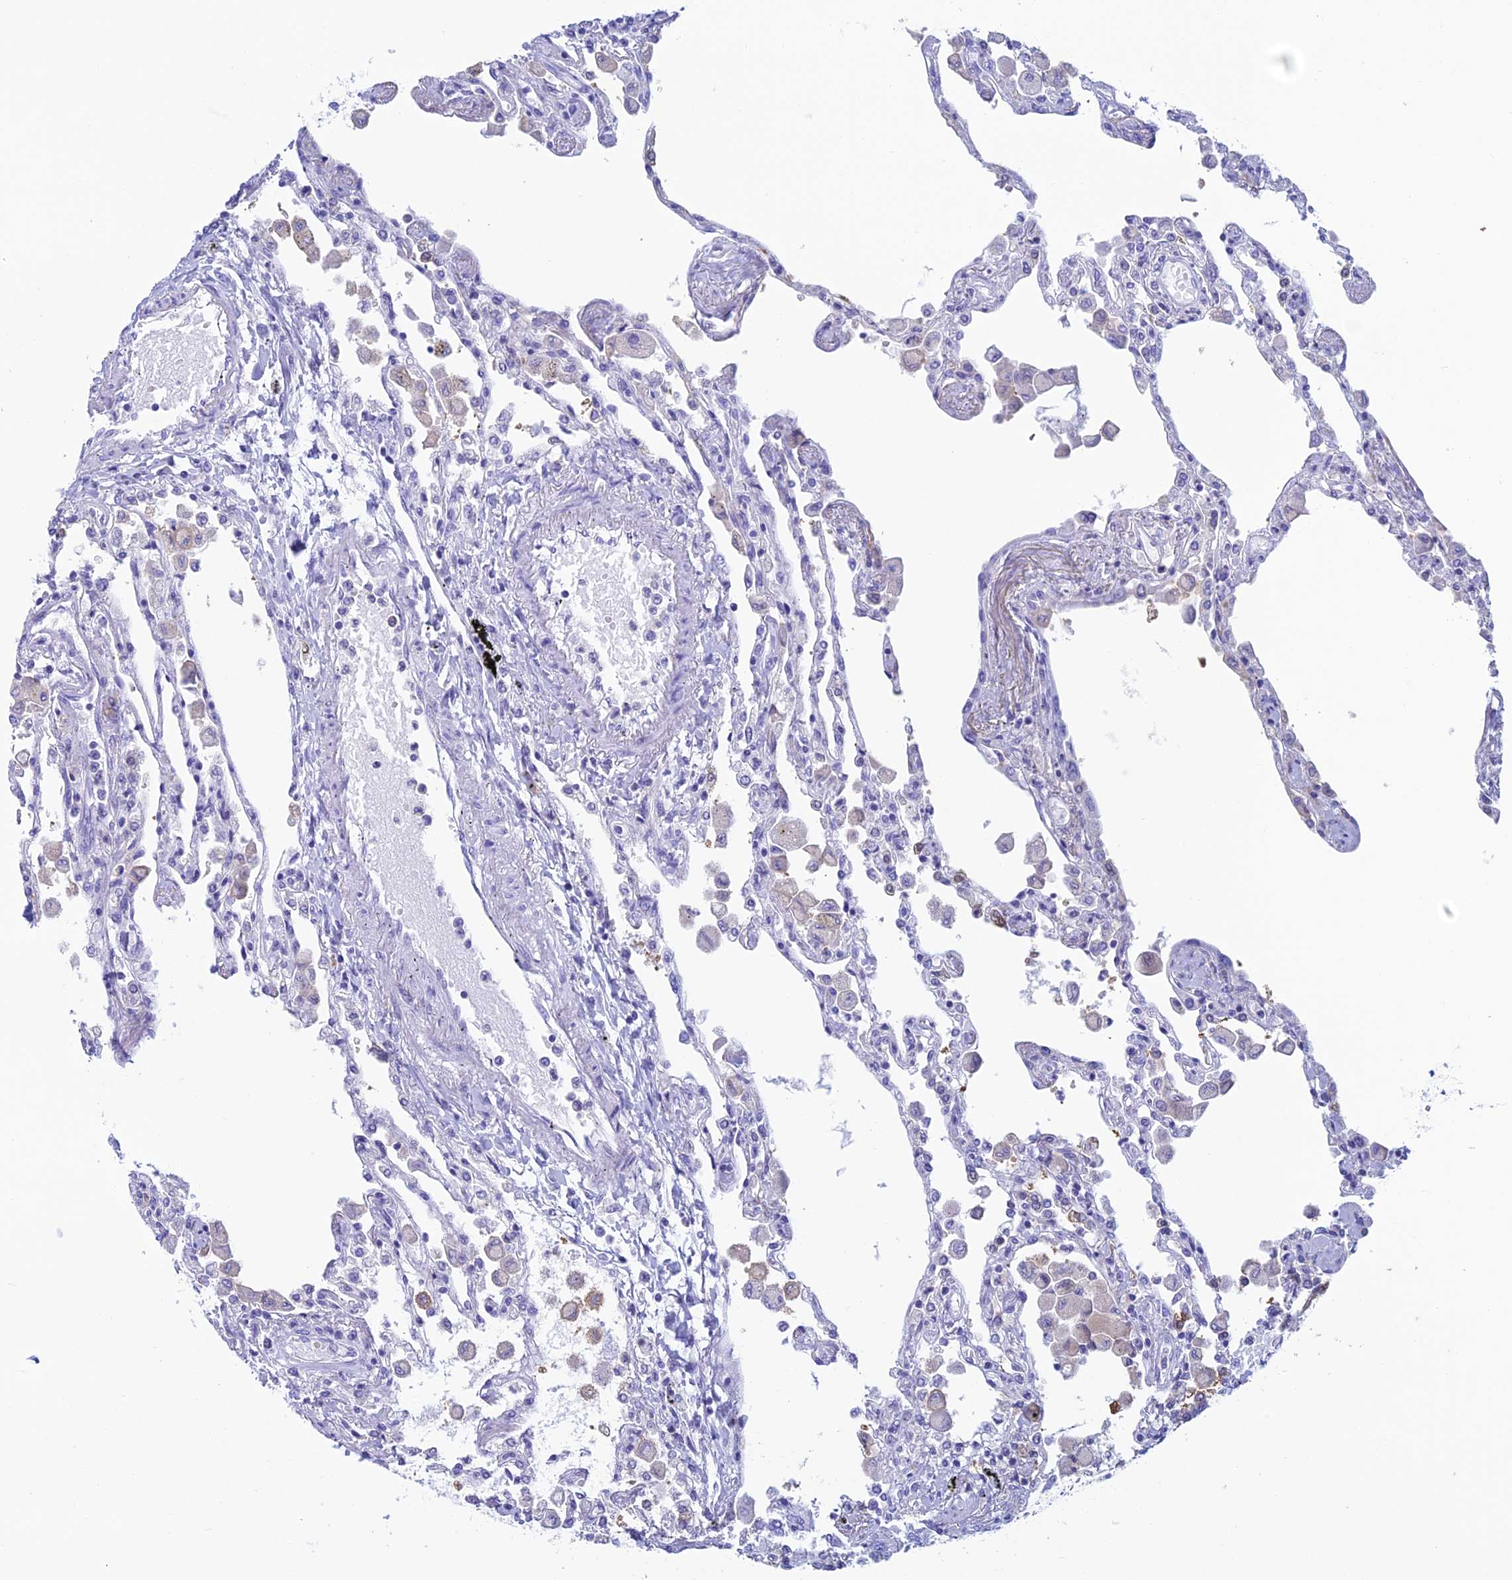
{"staining": {"intensity": "negative", "quantity": "none", "location": "none"}, "tissue": "lung", "cell_type": "Alveolar cells", "image_type": "normal", "snomed": [{"axis": "morphology", "description": "Normal tissue, NOS"}, {"axis": "topography", "description": "Bronchus"}, {"axis": "topography", "description": "Lung"}], "caption": "The photomicrograph shows no staining of alveolar cells in normal lung. (DAB (3,3'-diaminobenzidine) IHC visualized using brightfield microscopy, high magnification).", "gene": "KCNK17", "patient": {"sex": "female", "age": 49}}